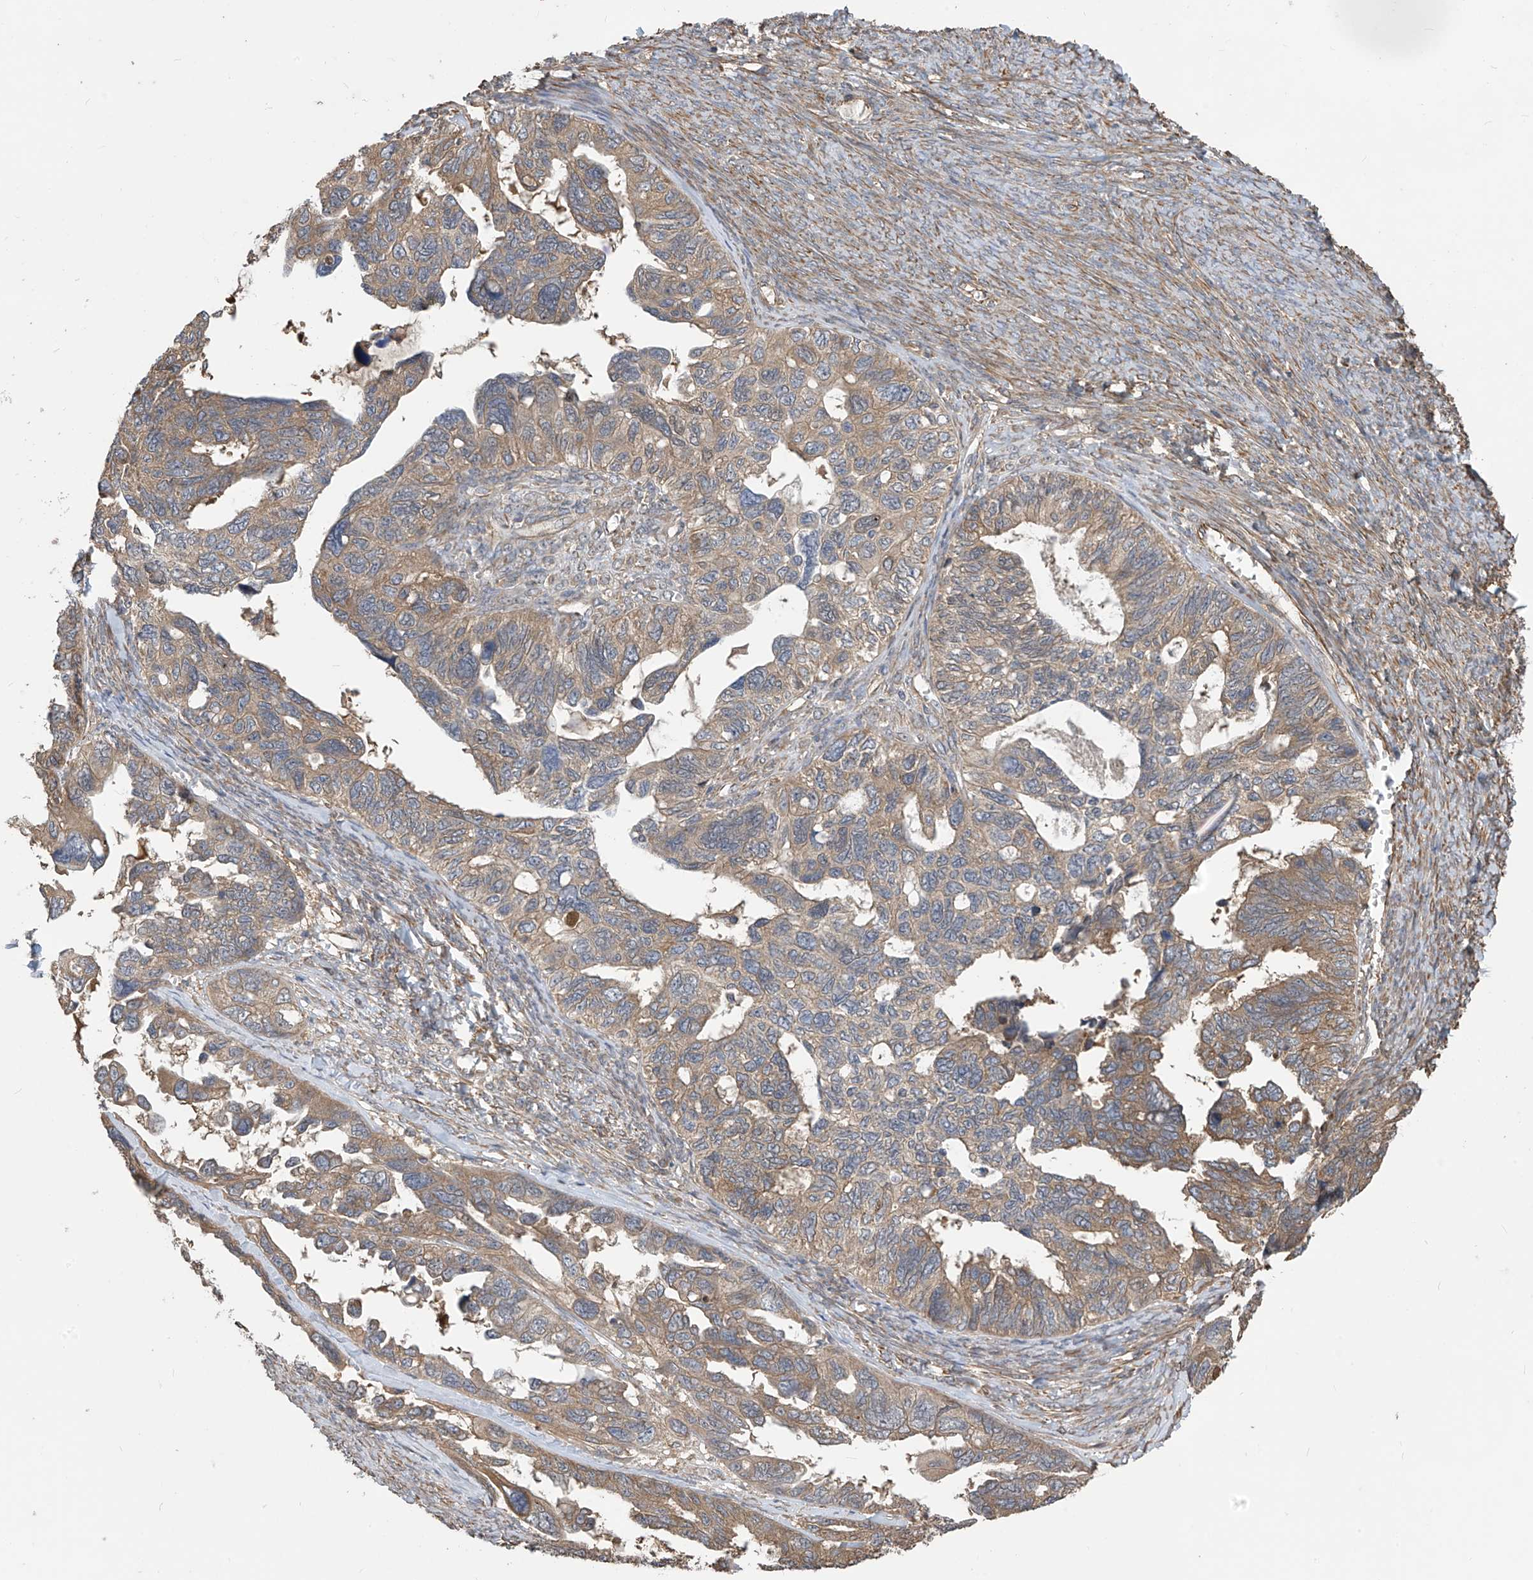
{"staining": {"intensity": "weak", "quantity": ">75%", "location": "cytoplasmic/membranous"}, "tissue": "ovarian cancer", "cell_type": "Tumor cells", "image_type": "cancer", "snomed": [{"axis": "morphology", "description": "Cystadenocarcinoma, serous, NOS"}, {"axis": "topography", "description": "Ovary"}], "caption": "Ovarian cancer (serous cystadenocarcinoma) stained with a brown dye reveals weak cytoplasmic/membranous positive positivity in about >75% of tumor cells.", "gene": "PHACTR4", "patient": {"sex": "female", "age": 79}}